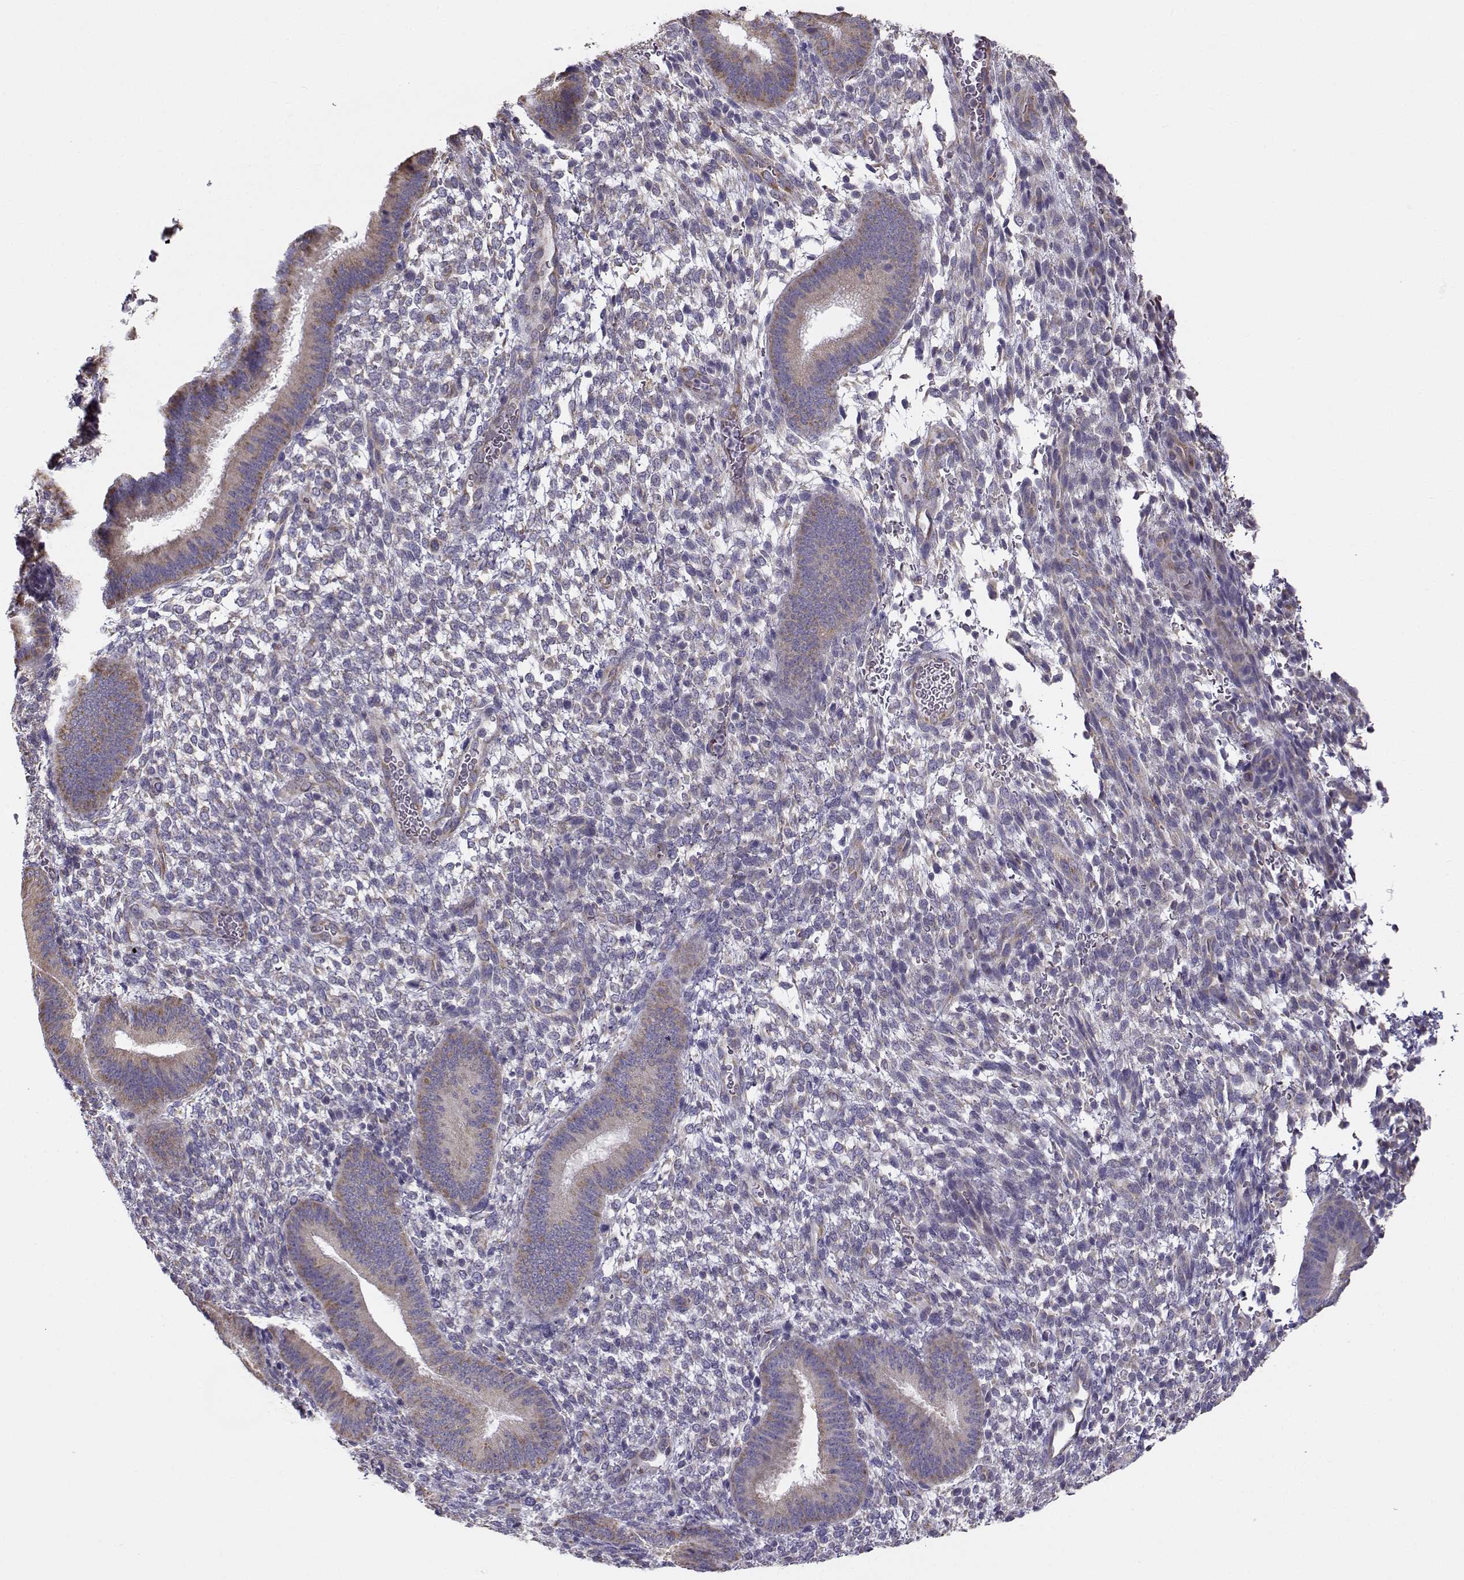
{"staining": {"intensity": "negative", "quantity": "none", "location": "none"}, "tissue": "endometrium", "cell_type": "Cells in endometrial stroma", "image_type": "normal", "snomed": [{"axis": "morphology", "description": "Normal tissue, NOS"}, {"axis": "topography", "description": "Endometrium"}], "caption": "Photomicrograph shows no significant protein staining in cells in endometrial stroma of normal endometrium.", "gene": "BEND6", "patient": {"sex": "female", "age": 39}}